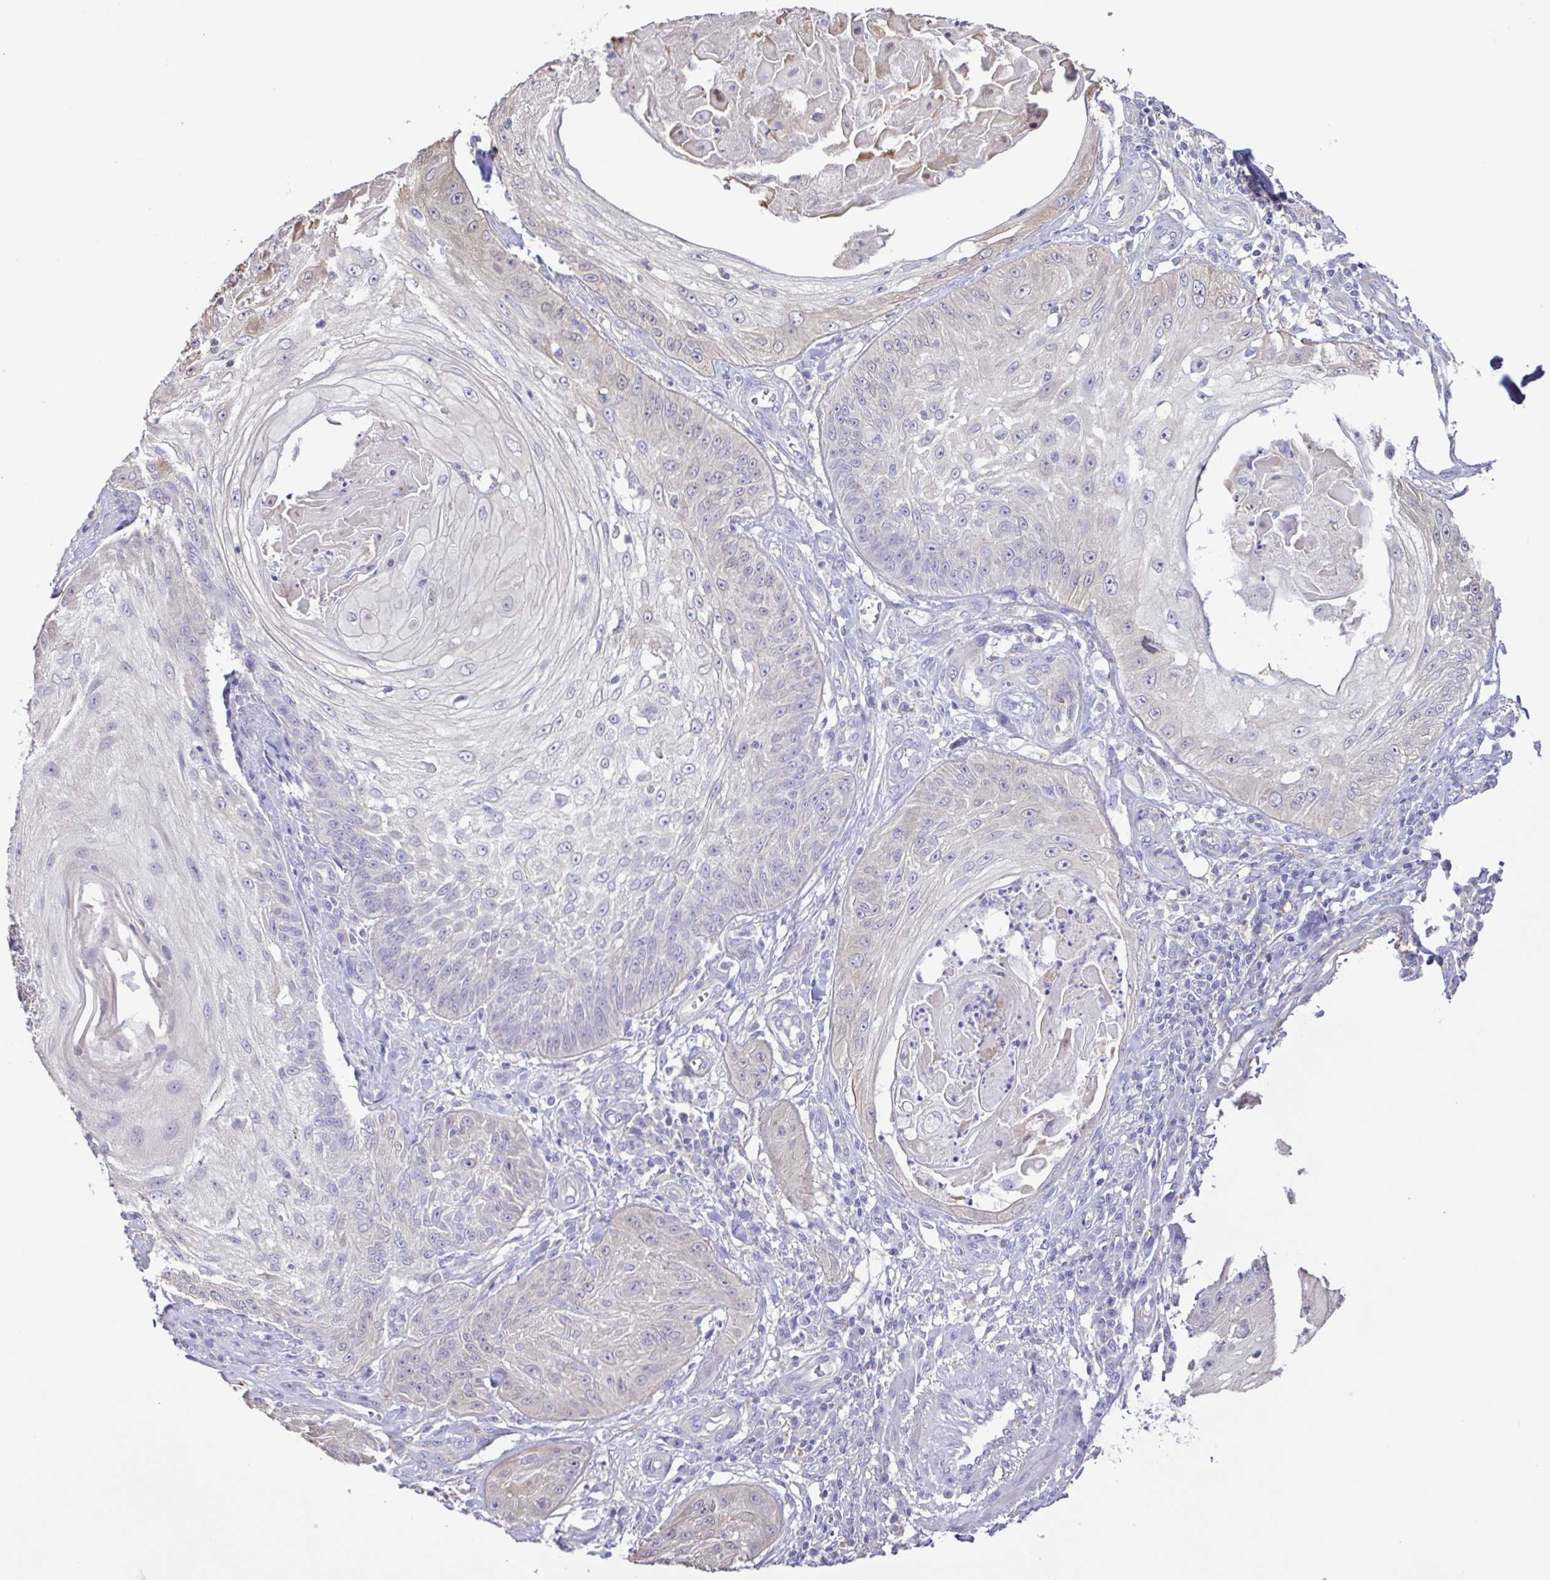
{"staining": {"intensity": "negative", "quantity": "none", "location": "none"}, "tissue": "skin cancer", "cell_type": "Tumor cells", "image_type": "cancer", "snomed": [{"axis": "morphology", "description": "Squamous cell carcinoma, NOS"}, {"axis": "topography", "description": "Skin"}], "caption": "The photomicrograph exhibits no significant positivity in tumor cells of skin cancer.", "gene": "CYP17A1", "patient": {"sex": "male", "age": 70}}